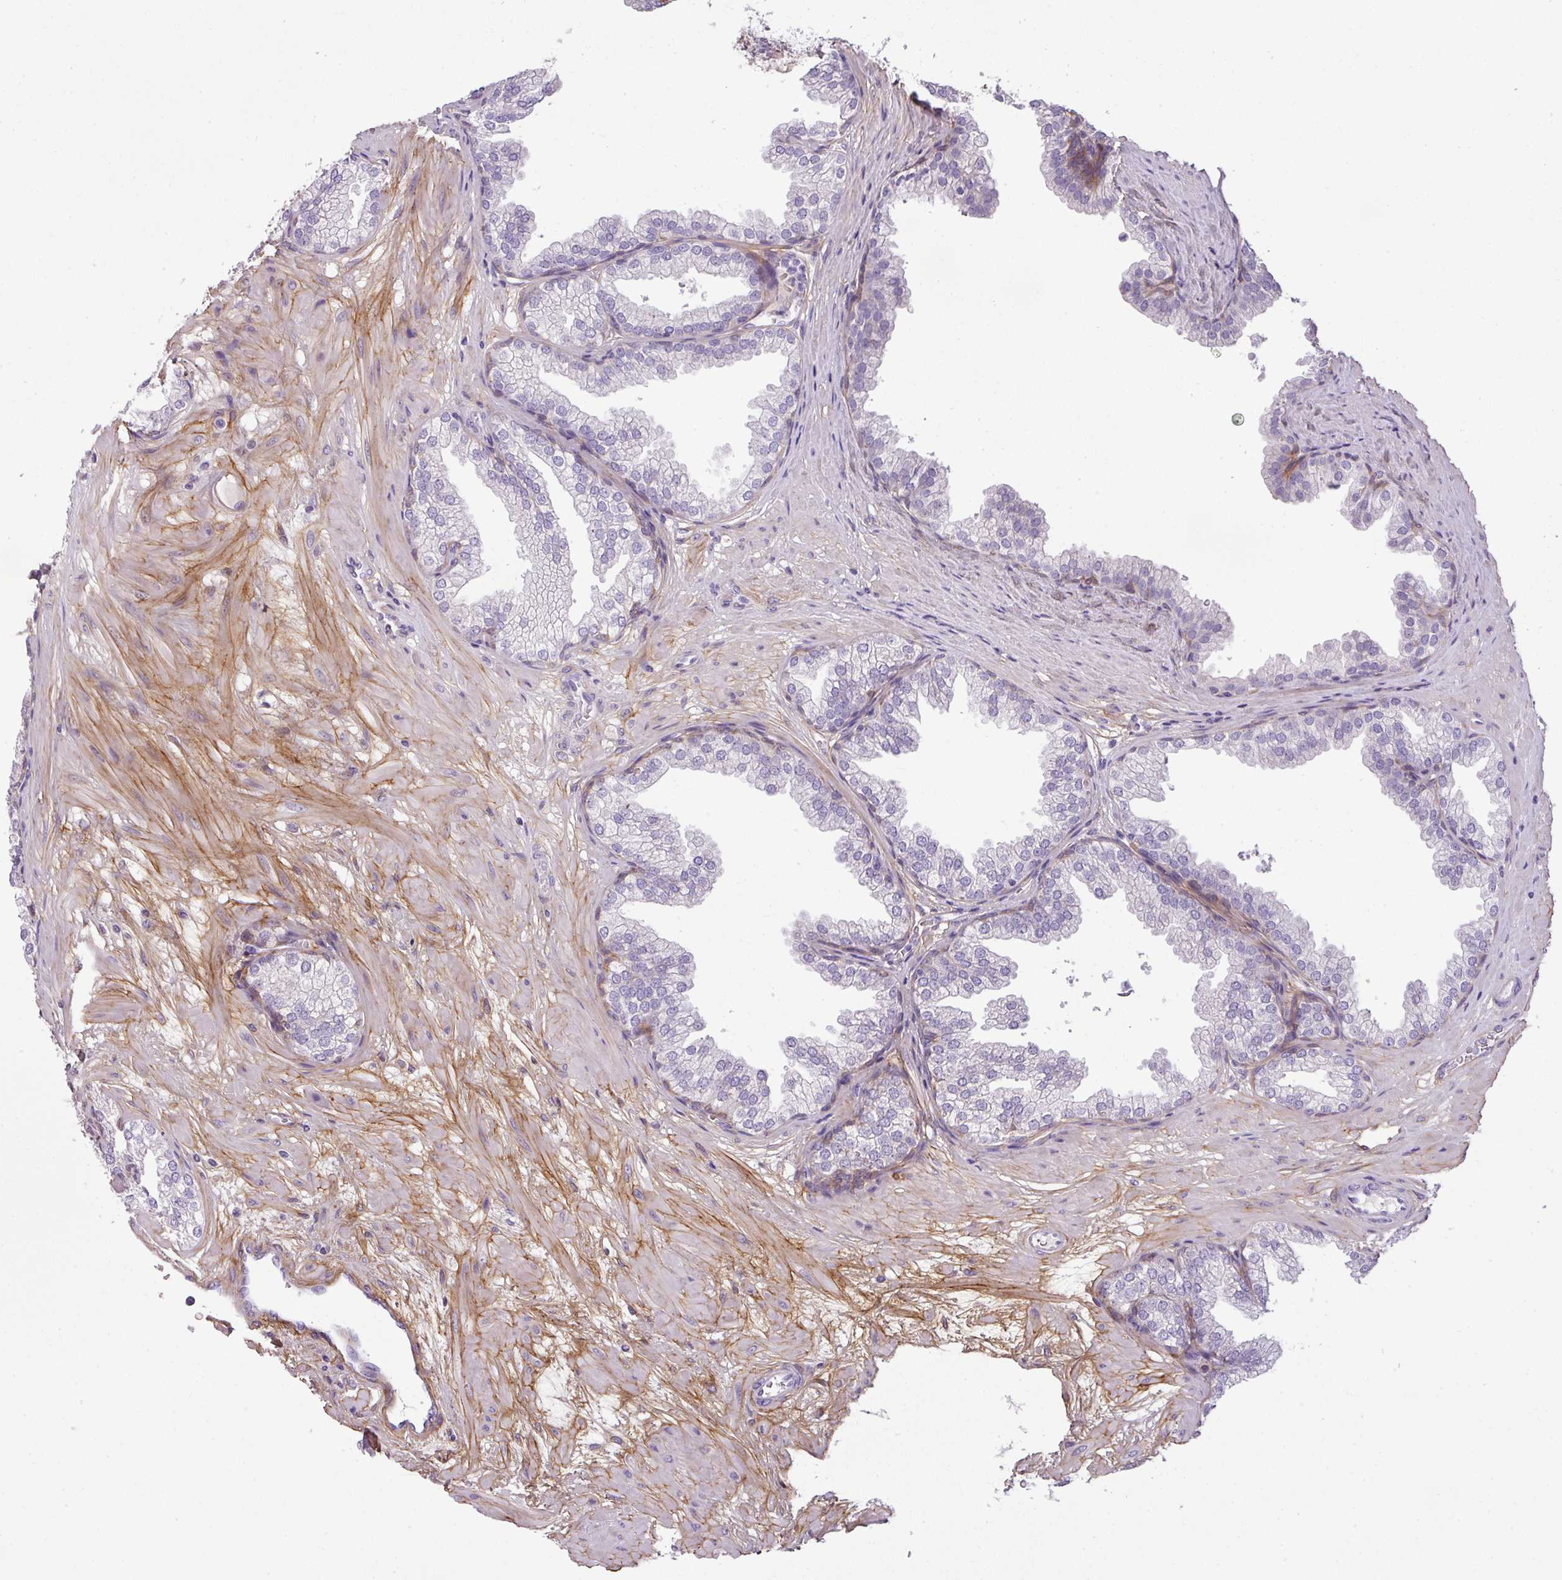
{"staining": {"intensity": "negative", "quantity": "none", "location": "none"}, "tissue": "prostate", "cell_type": "Glandular cells", "image_type": "normal", "snomed": [{"axis": "morphology", "description": "Normal tissue, NOS"}, {"axis": "topography", "description": "Prostate"}], "caption": "Glandular cells show no significant expression in benign prostate.", "gene": "PARD6G", "patient": {"sex": "male", "age": 37}}